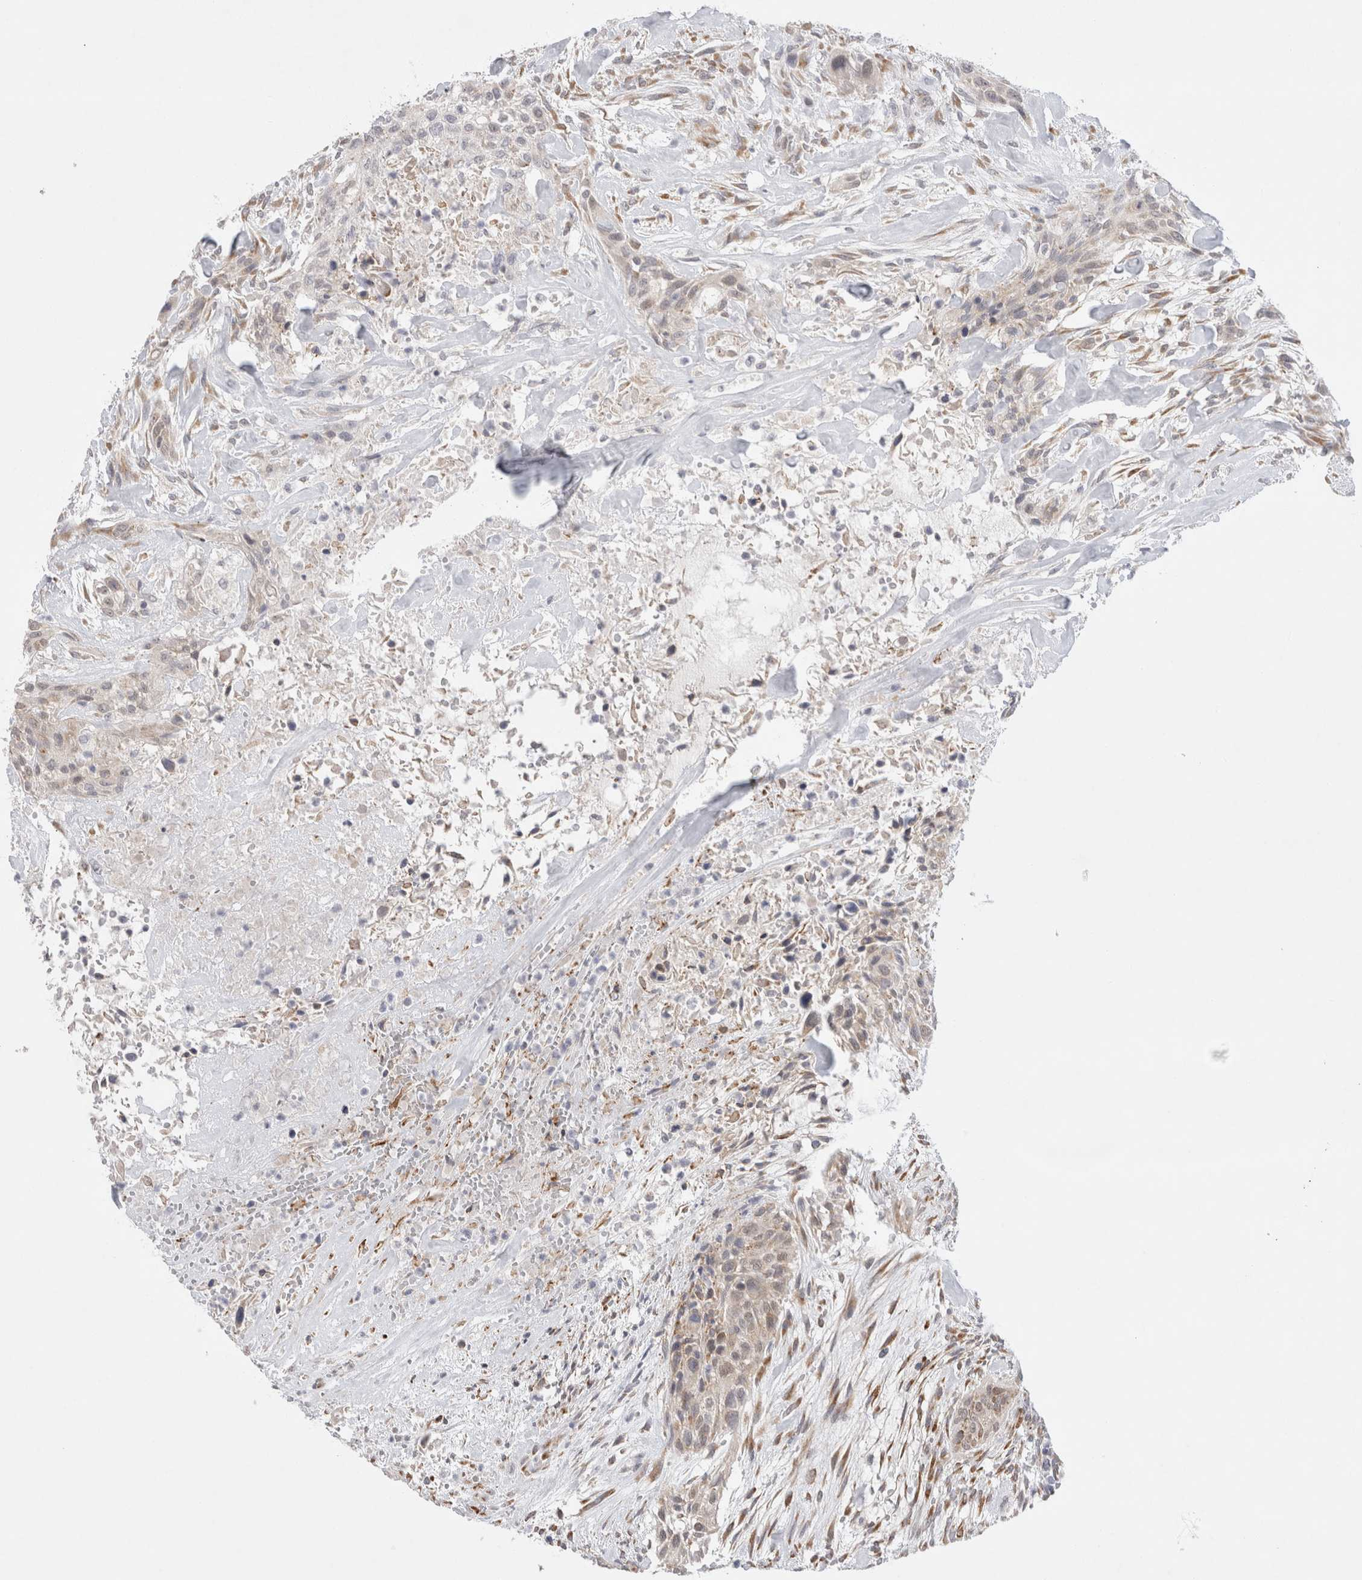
{"staining": {"intensity": "weak", "quantity": "25%-75%", "location": "cytoplasmic/membranous,nuclear"}, "tissue": "urothelial cancer", "cell_type": "Tumor cells", "image_type": "cancer", "snomed": [{"axis": "morphology", "description": "Urothelial carcinoma, High grade"}, {"axis": "topography", "description": "Urinary bladder"}], "caption": "Brown immunohistochemical staining in human urothelial cancer reveals weak cytoplasmic/membranous and nuclear expression in about 25%-75% of tumor cells.", "gene": "TRMT1L", "patient": {"sex": "male", "age": 35}}